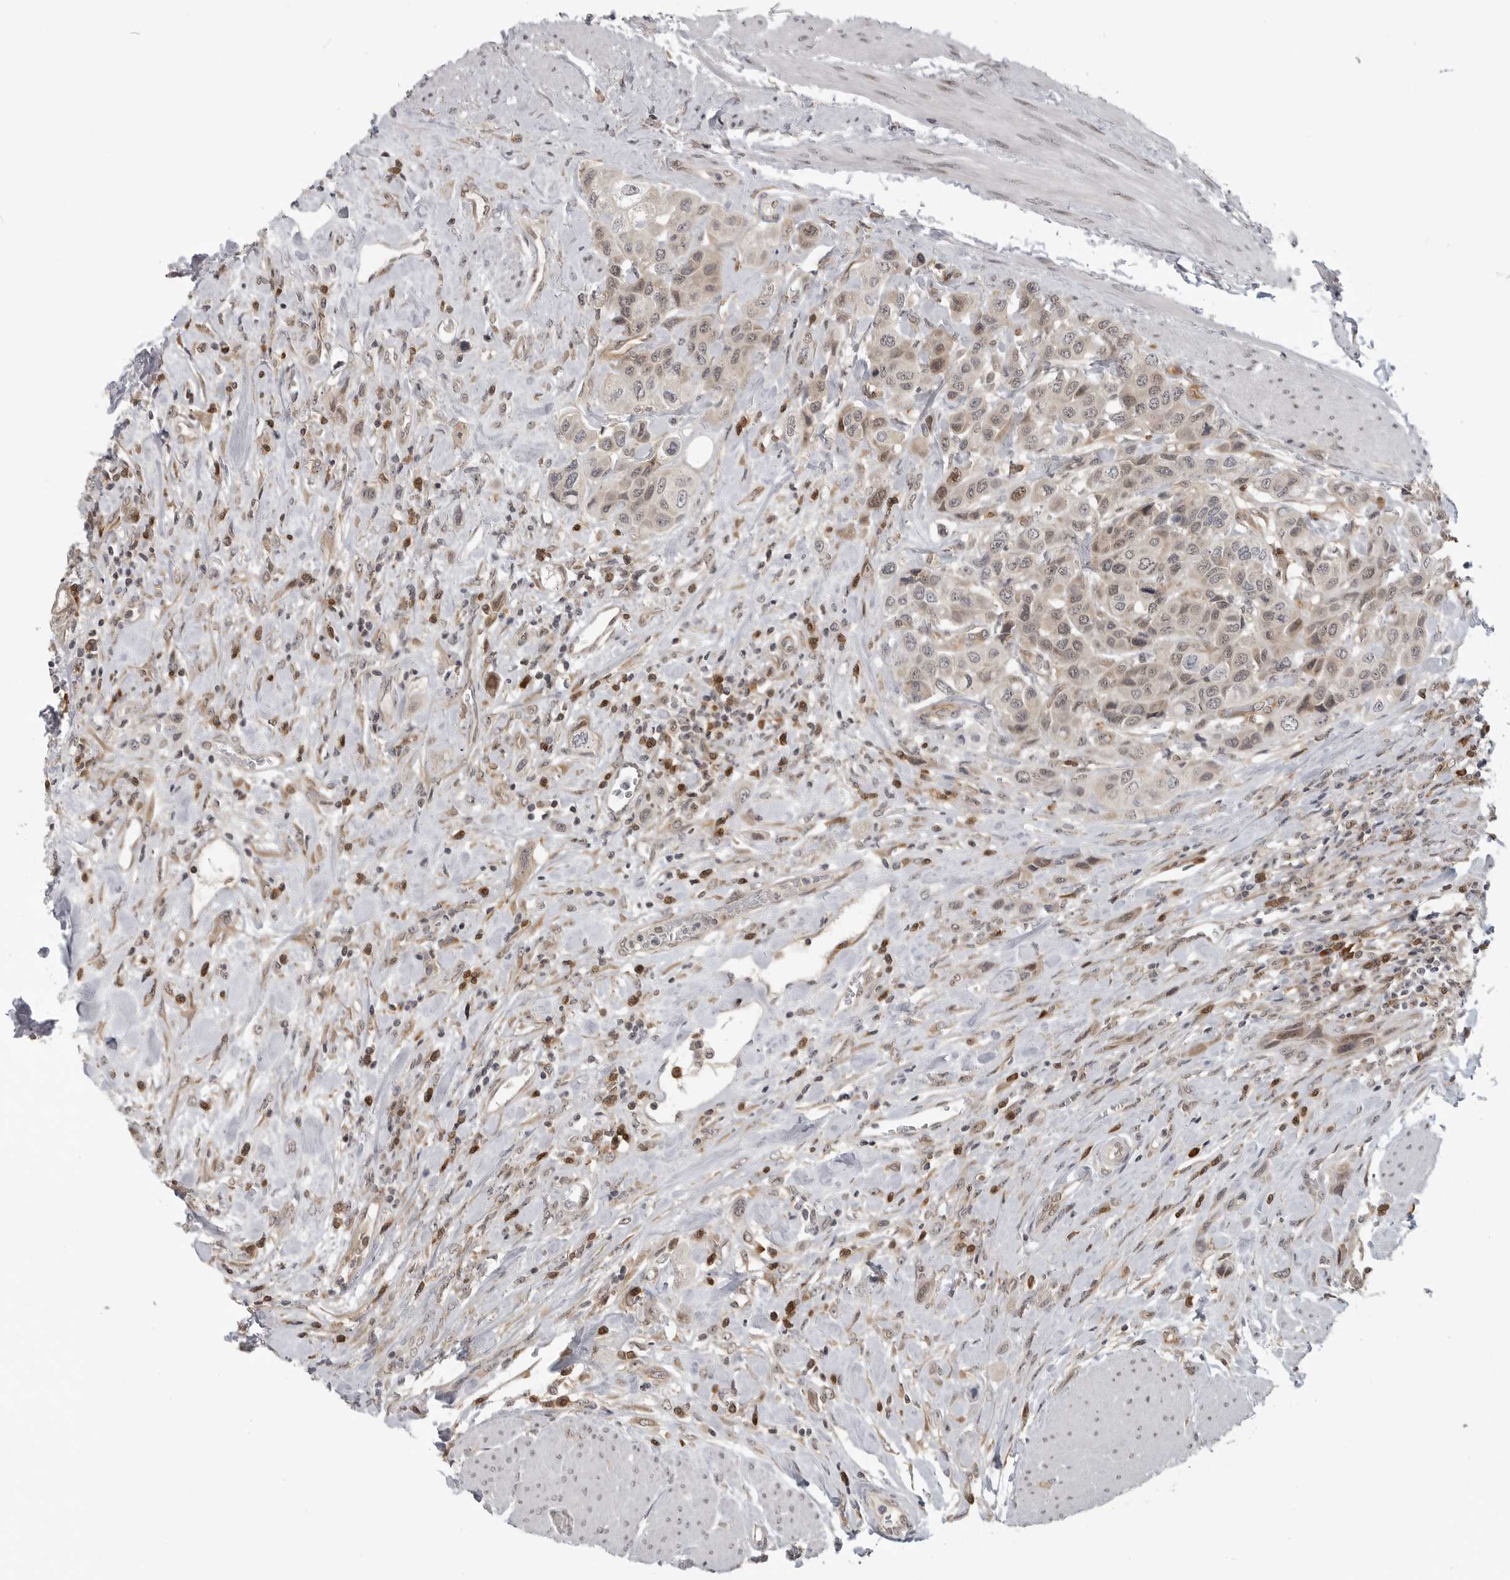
{"staining": {"intensity": "weak", "quantity": ">75%", "location": "cytoplasmic/membranous,nuclear"}, "tissue": "urothelial cancer", "cell_type": "Tumor cells", "image_type": "cancer", "snomed": [{"axis": "morphology", "description": "Urothelial carcinoma, High grade"}, {"axis": "topography", "description": "Urinary bladder"}], "caption": "Immunohistochemical staining of human high-grade urothelial carcinoma shows low levels of weak cytoplasmic/membranous and nuclear staining in approximately >75% of tumor cells. (Stains: DAB (3,3'-diaminobenzidine) in brown, nuclei in blue, Microscopy: brightfield microscopy at high magnification).", "gene": "CEP295NL", "patient": {"sex": "male", "age": 50}}